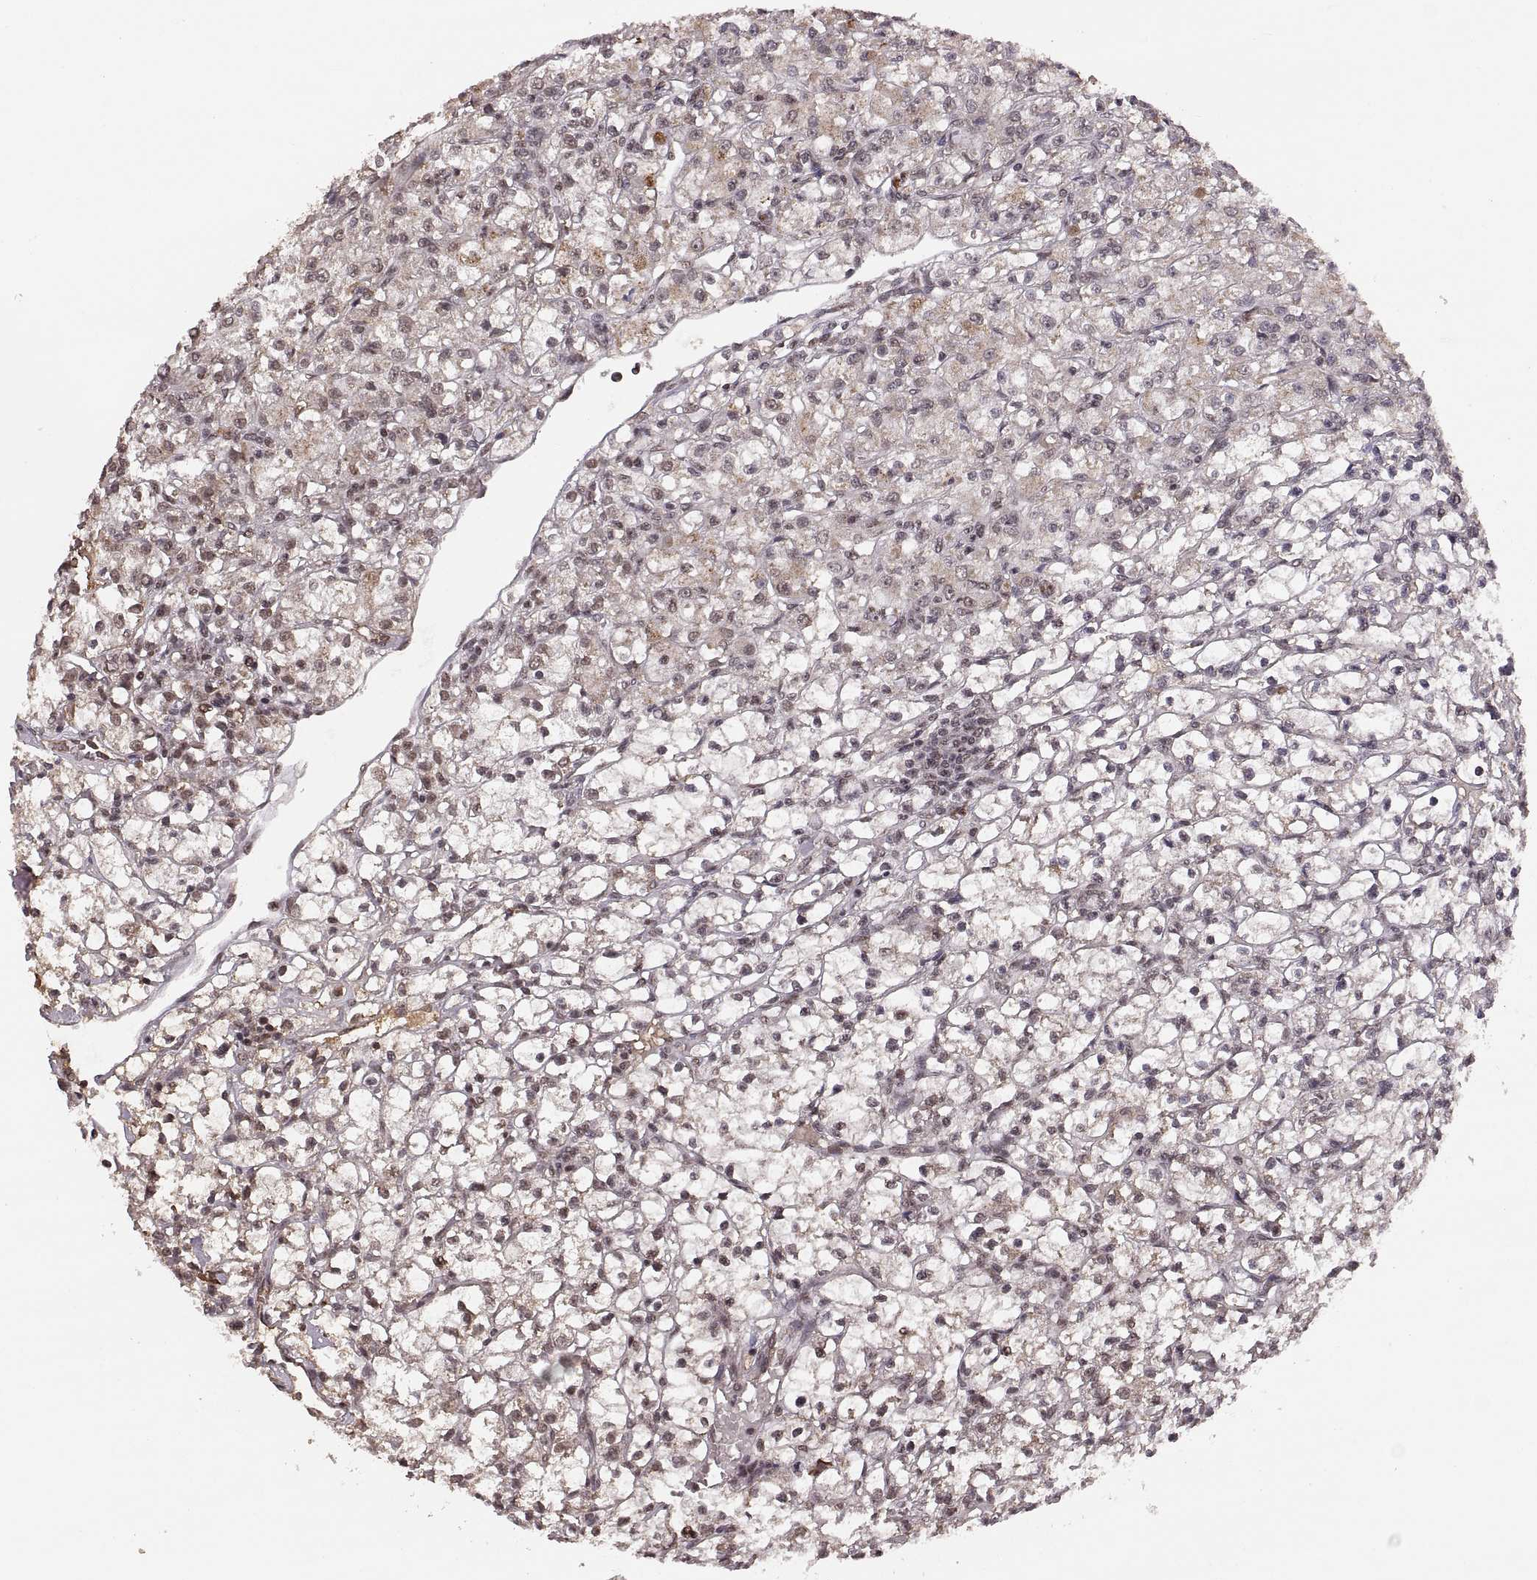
{"staining": {"intensity": "weak", "quantity": "25%-75%", "location": "cytoplasmic/membranous"}, "tissue": "renal cancer", "cell_type": "Tumor cells", "image_type": "cancer", "snomed": [{"axis": "morphology", "description": "Adenocarcinoma, NOS"}, {"axis": "topography", "description": "Kidney"}], "caption": "IHC of renal cancer (adenocarcinoma) displays low levels of weak cytoplasmic/membranous positivity in about 25%-75% of tumor cells.", "gene": "RFT1", "patient": {"sex": "female", "age": 59}}